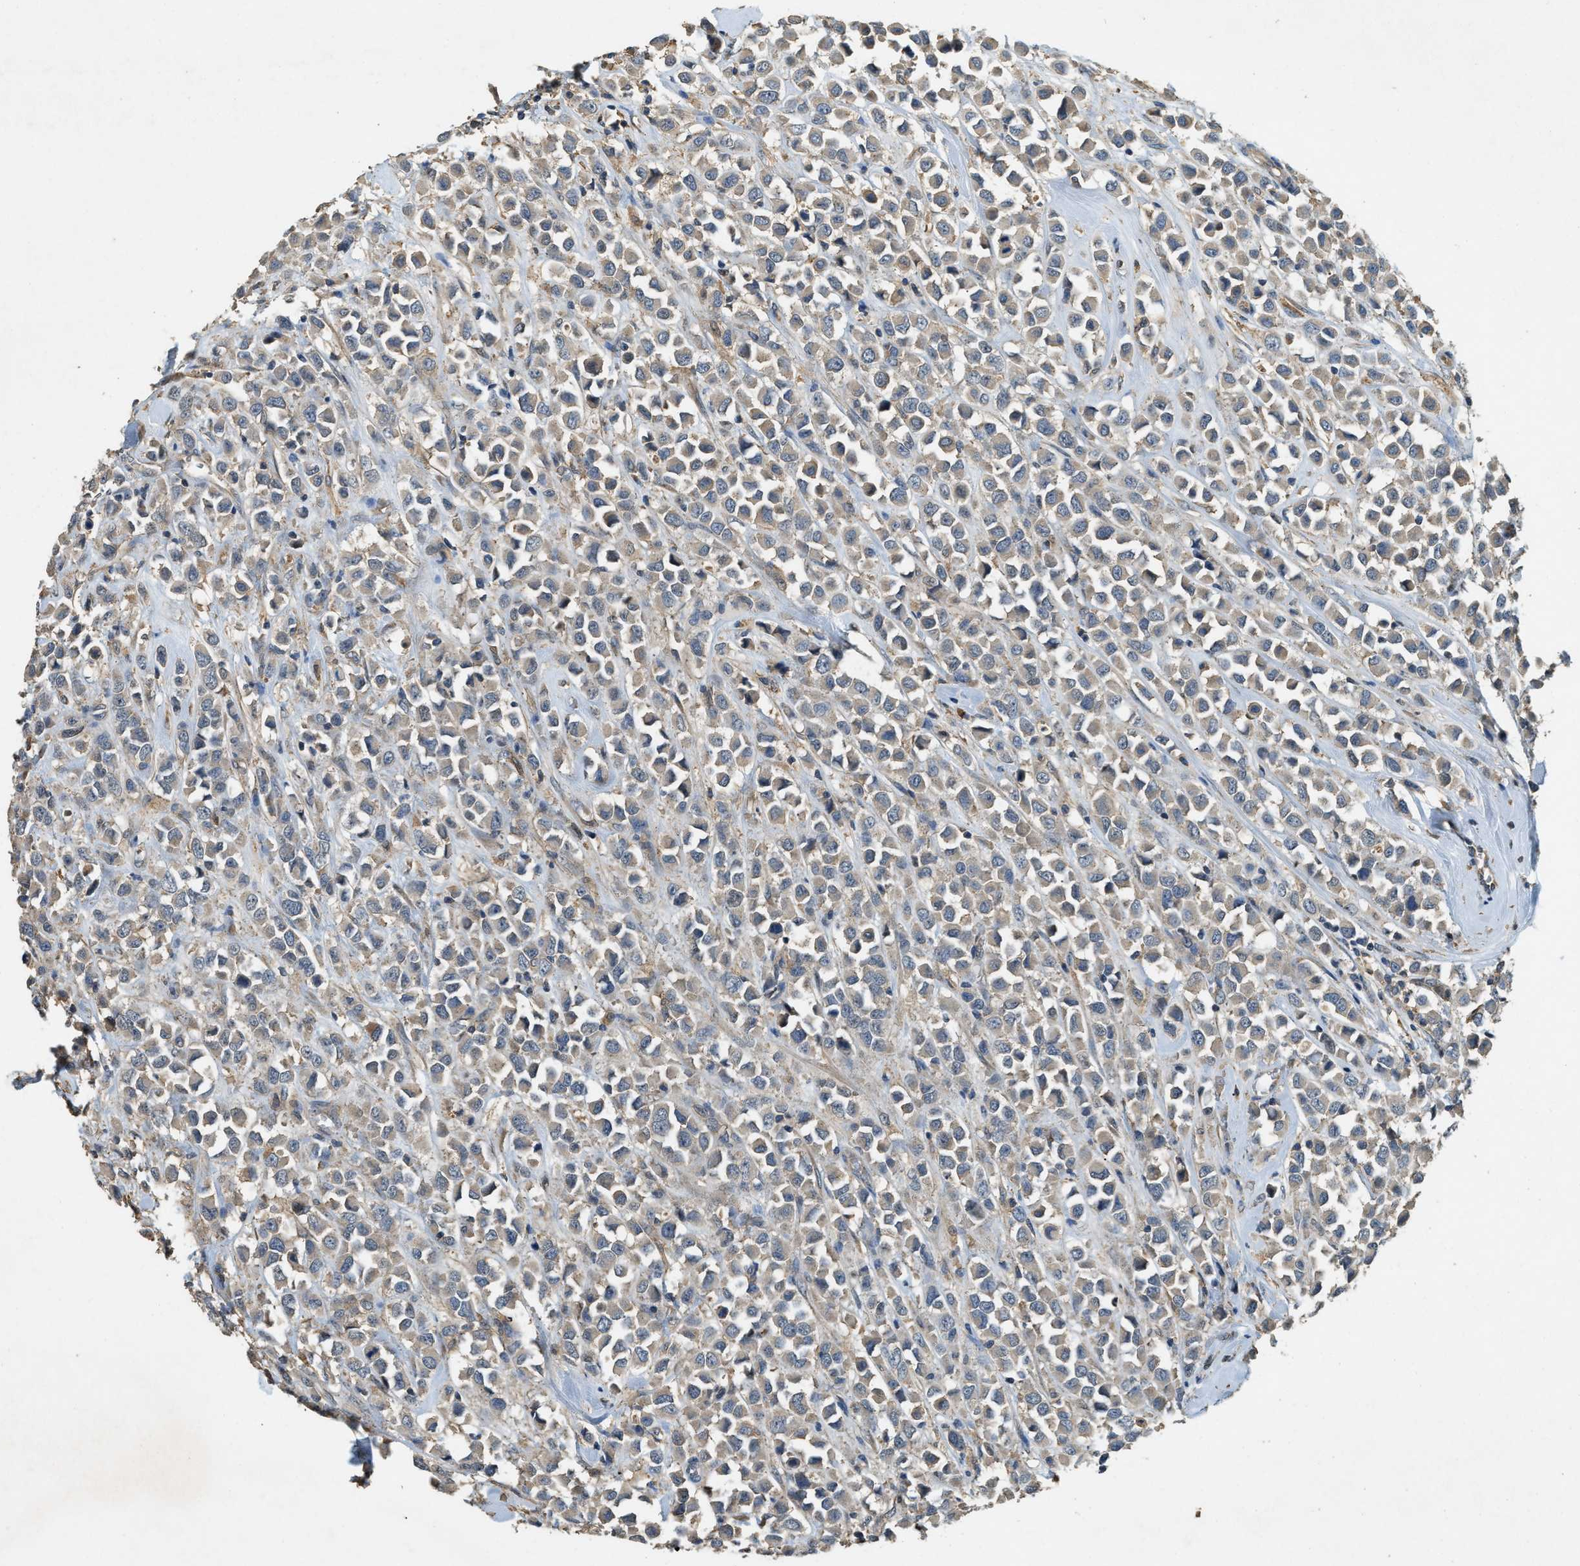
{"staining": {"intensity": "weak", "quantity": "25%-75%", "location": "cytoplasmic/membranous"}, "tissue": "breast cancer", "cell_type": "Tumor cells", "image_type": "cancer", "snomed": [{"axis": "morphology", "description": "Duct carcinoma"}, {"axis": "topography", "description": "Breast"}], "caption": "Tumor cells show low levels of weak cytoplasmic/membranous expression in about 25%-75% of cells in breast cancer.", "gene": "CFLAR", "patient": {"sex": "female", "age": 61}}